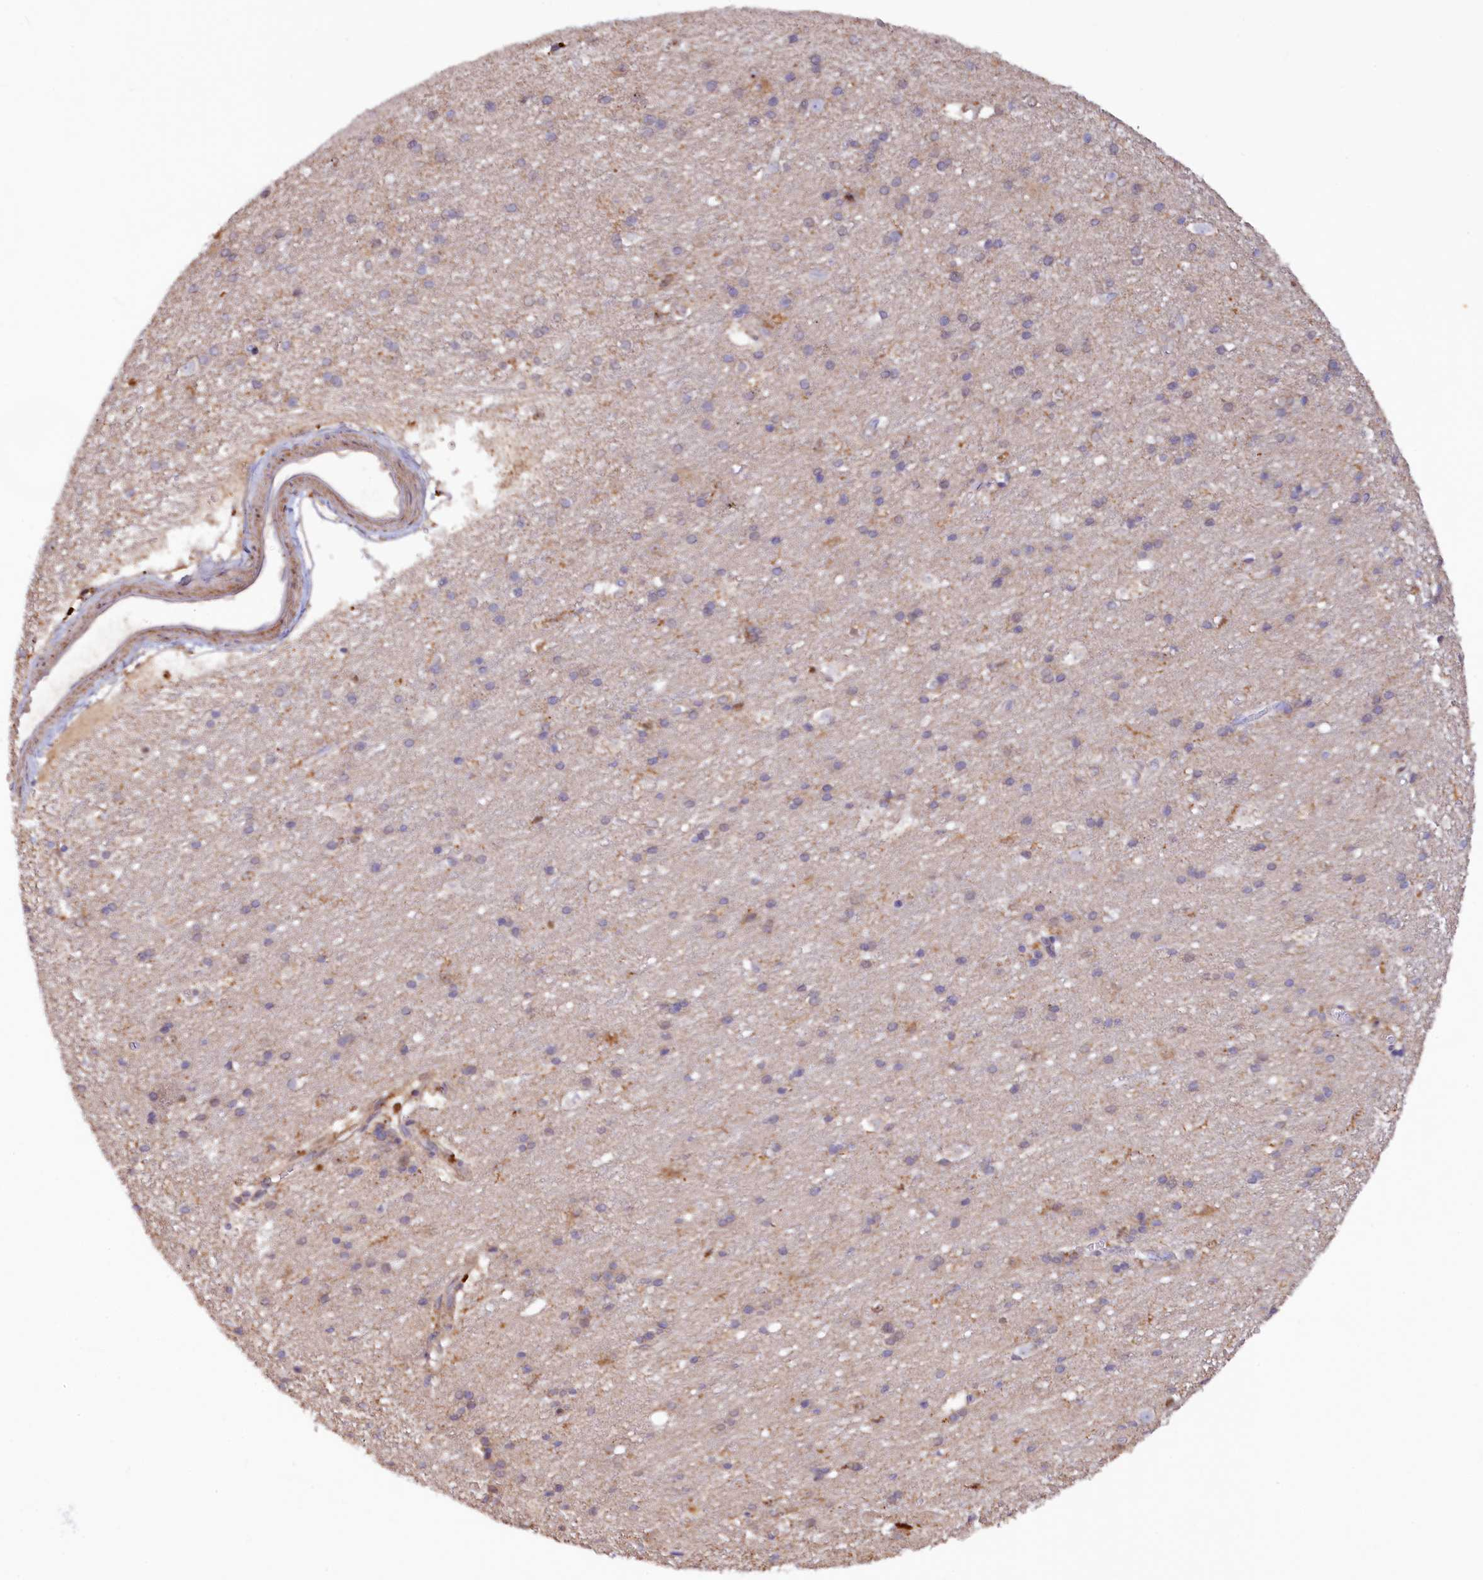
{"staining": {"intensity": "moderate", "quantity": "25%-75%", "location": "cytoplasmic/membranous"}, "tissue": "cerebral cortex", "cell_type": "Endothelial cells", "image_type": "normal", "snomed": [{"axis": "morphology", "description": "Normal tissue, NOS"}, {"axis": "topography", "description": "Cerebral cortex"}], "caption": "Immunohistochemistry (DAB) staining of benign human cerebral cortex shows moderate cytoplasmic/membranous protein expression in approximately 25%-75% of endothelial cells. Nuclei are stained in blue.", "gene": "FERMT1", "patient": {"sex": "male", "age": 54}}